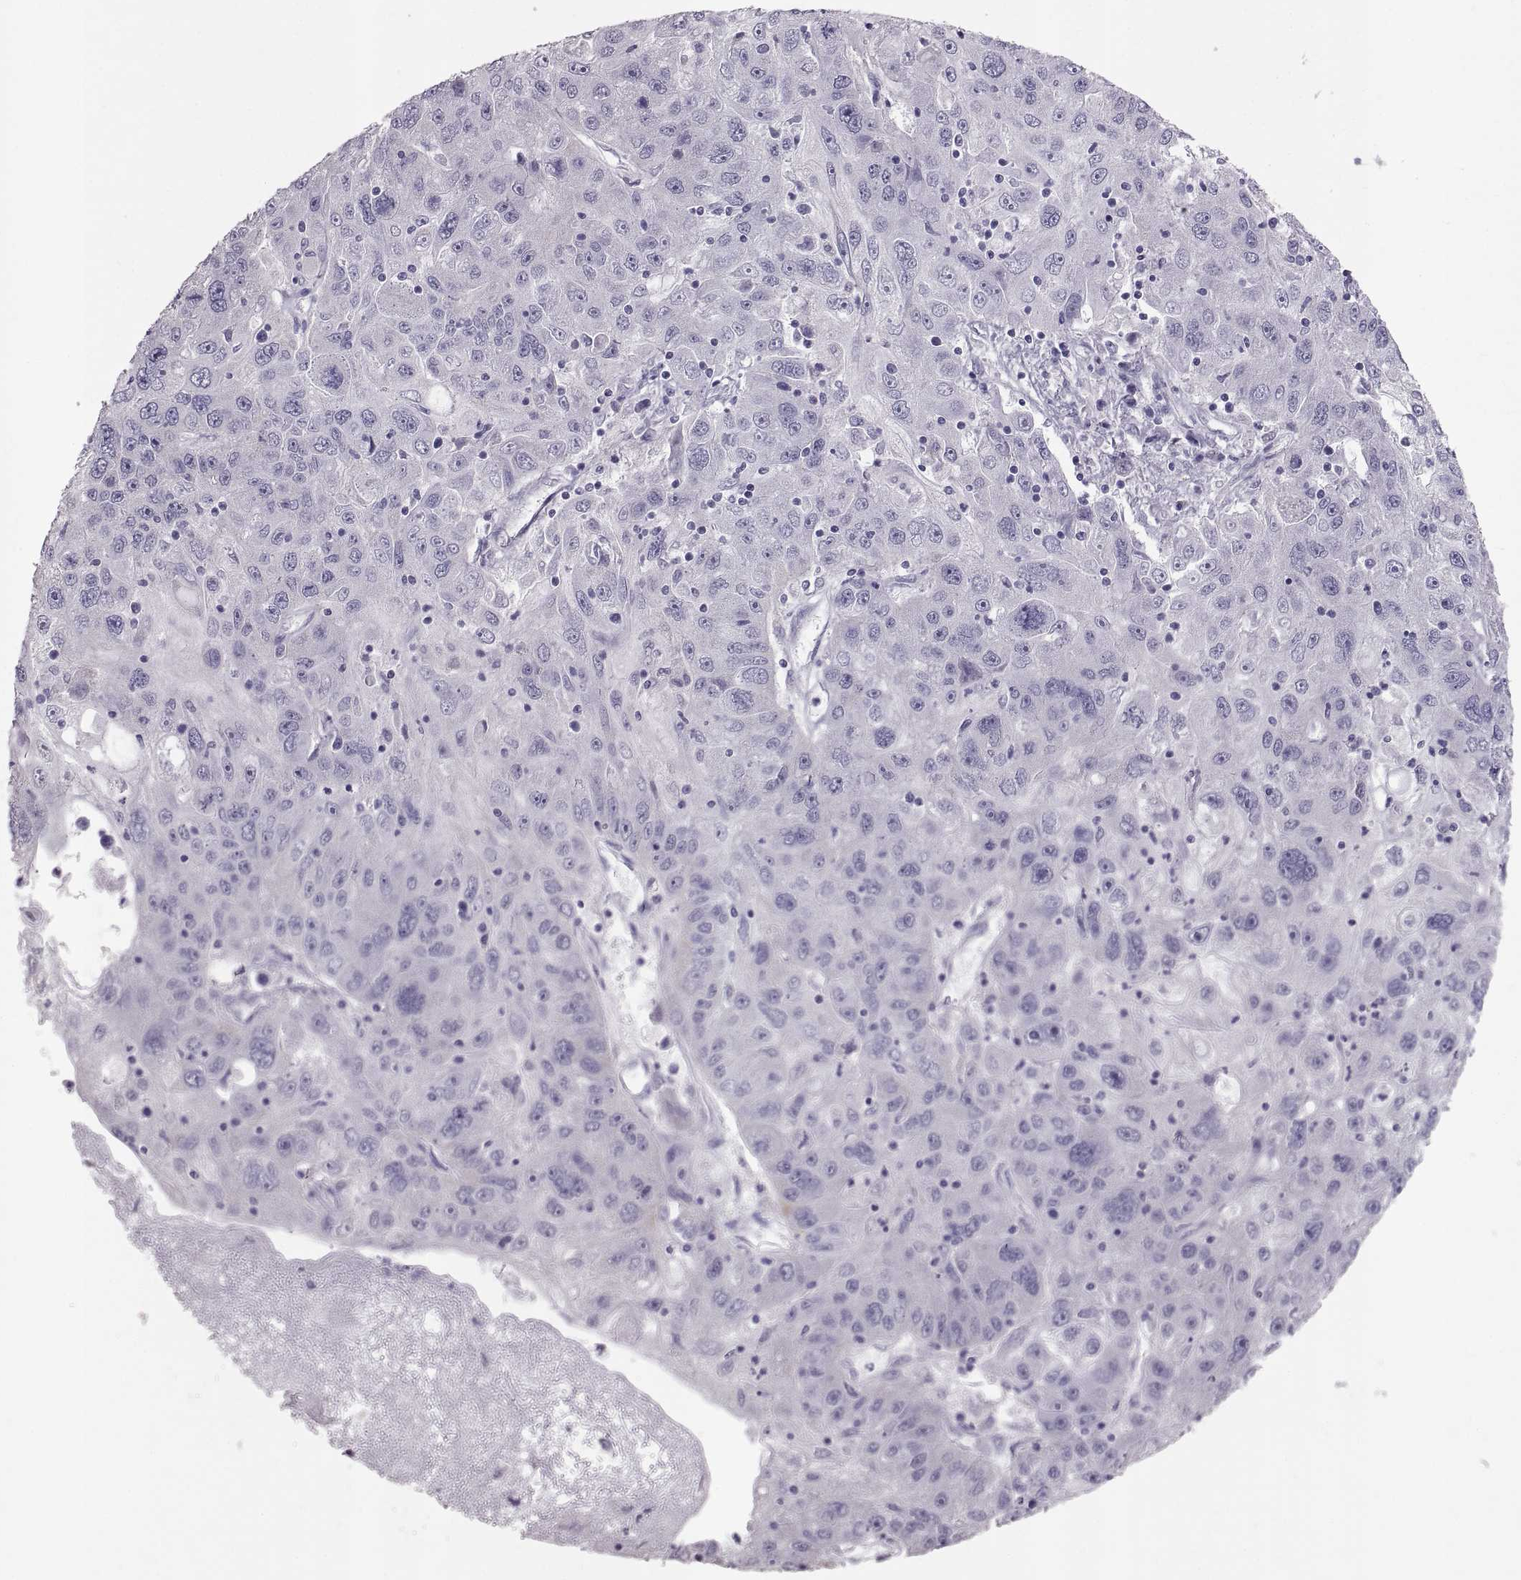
{"staining": {"intensity": "negative", "quantity": "none", "location": "none"}, "tissue": "stomach cancer", "cell_type": "Tumor cells", "image_type": "cancer", "snomed": [{"axis": "morphology", "description": "Adenocarcinoma, NOS"}, {"axis": "topography", "description": "Stomach"}], "caption": "Immunohistochemistry (IHC) of stomach cancer demonstrates no expression in tumor cells.", "gene": "WBP2NL", "patient": {"sex": "male", "age": 56}}